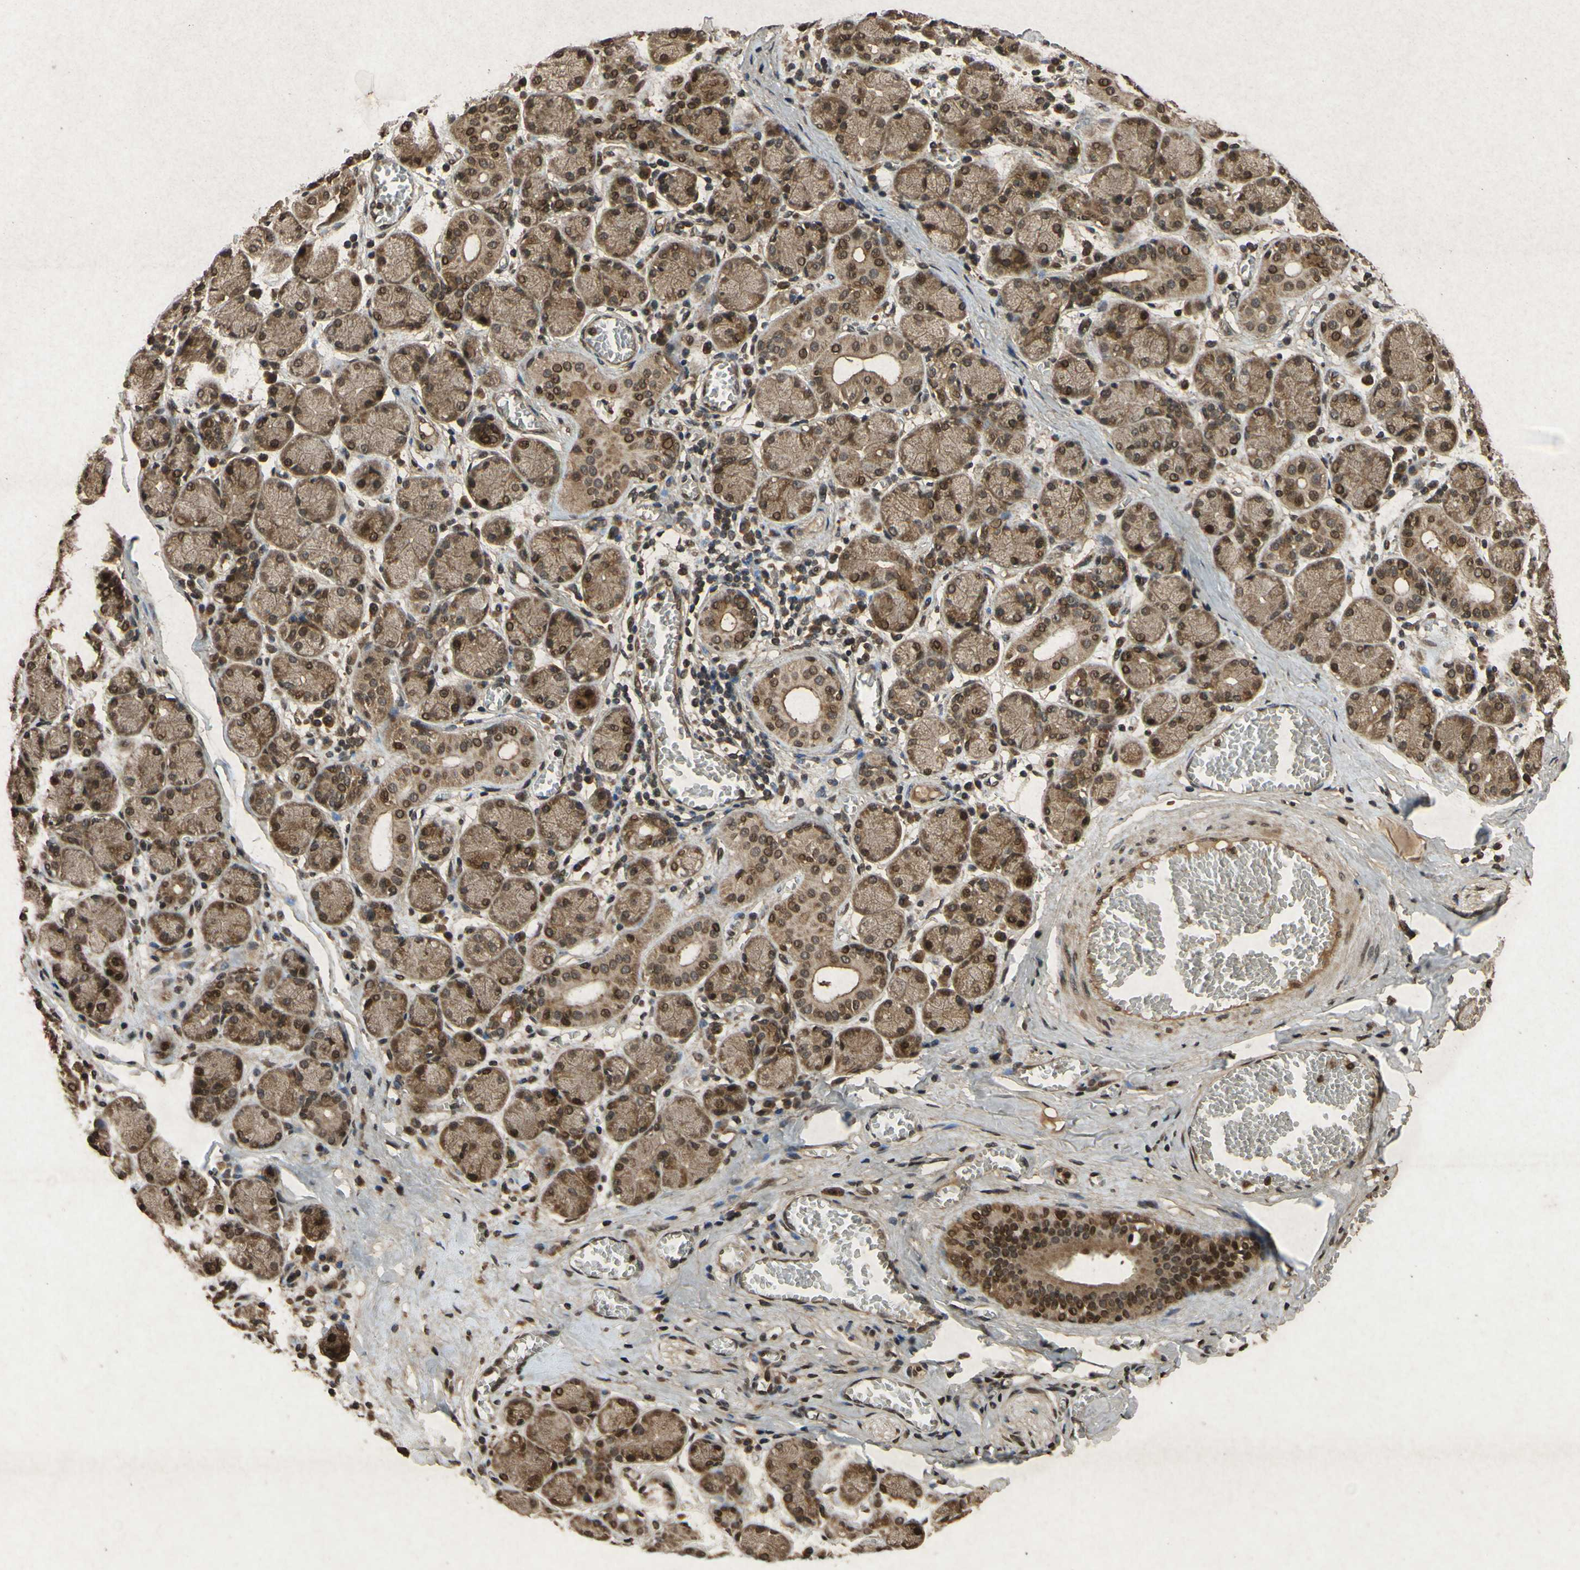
{"staining": {"intensity": "strong", "quantity": ">75%", "location": "cytoplasmic/membranous,nuclear"}, "tissue": "salivary gland", "cell_type": "Glandular cells", "image_type": "normal", "snomed": [{"axis": "morphology", "description": "Normal tissue, NOS"}, {"axis": "topography", "description": "Salivary gland"}], "caption": "Strong cytoplasmic/membranous,nuclear expression for a protein is seen in about >75% of glandular cells of unremarkable salivary gland using immunohistochemistry (IHC).", "gene": "ATP6V1H", "patient": {"sex": "female", "age": 24}}